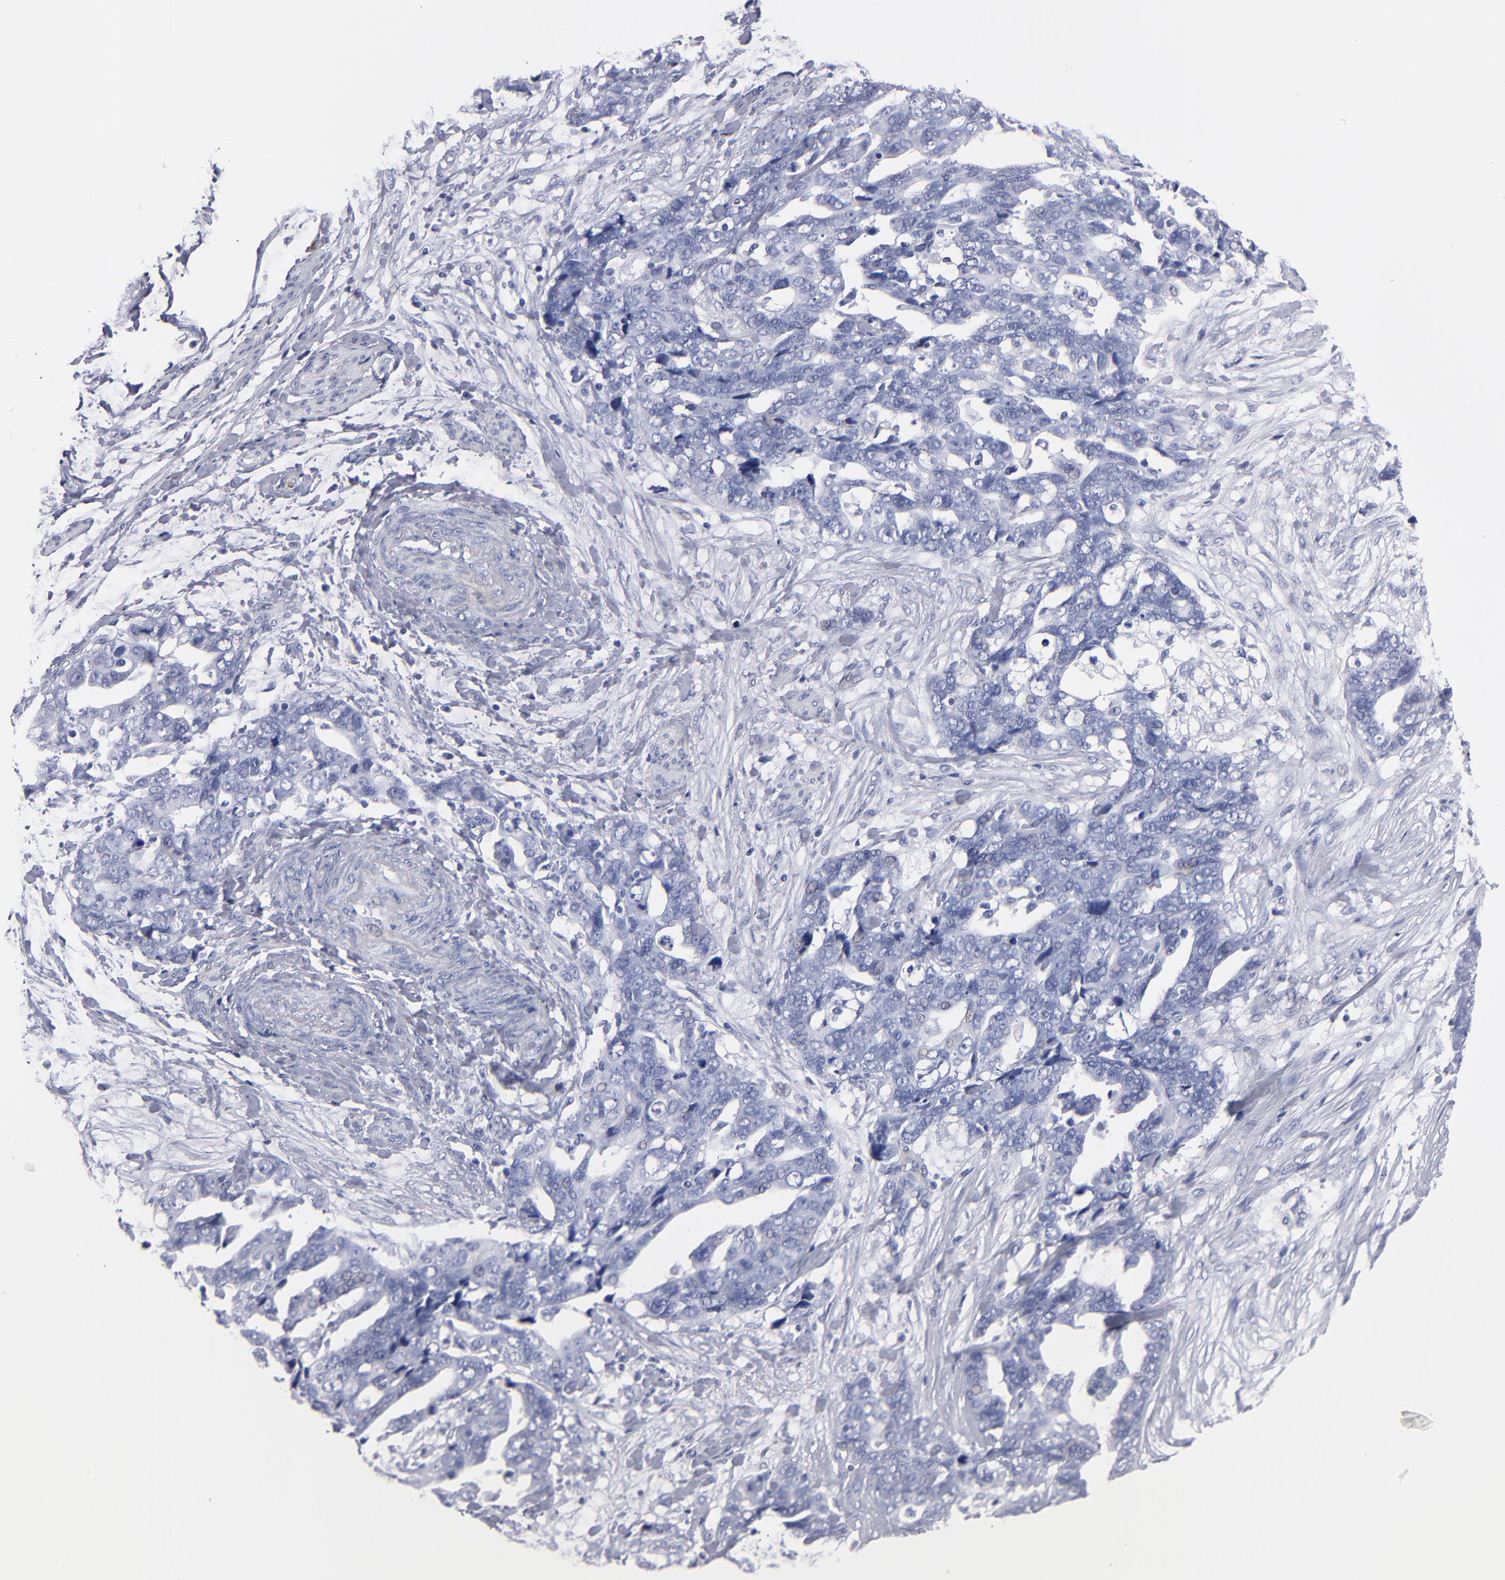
{"staining": {"intensity": "negative", "quantity": "none", "location": "none"}, "tissue": "ovarian cancer", "cell_type": "Tumor cells", "image_type": "cancer", "snomed": [{"axis": "morphology", "description": "Normal tissue, NOS"}, {"axis": "morphology", "description": "Cystadenocarcinoma, serous, NOS"}, {"axis": "topography", "description": "Fallopian tube"}, {"axis": "topography", "description": "Ovary"}], "caption": "A micrograph of human ovarian cancer is negative for staining in tumor cells.", "gene": "FABP4", "patient": {"sex": "female", "age": 56}}